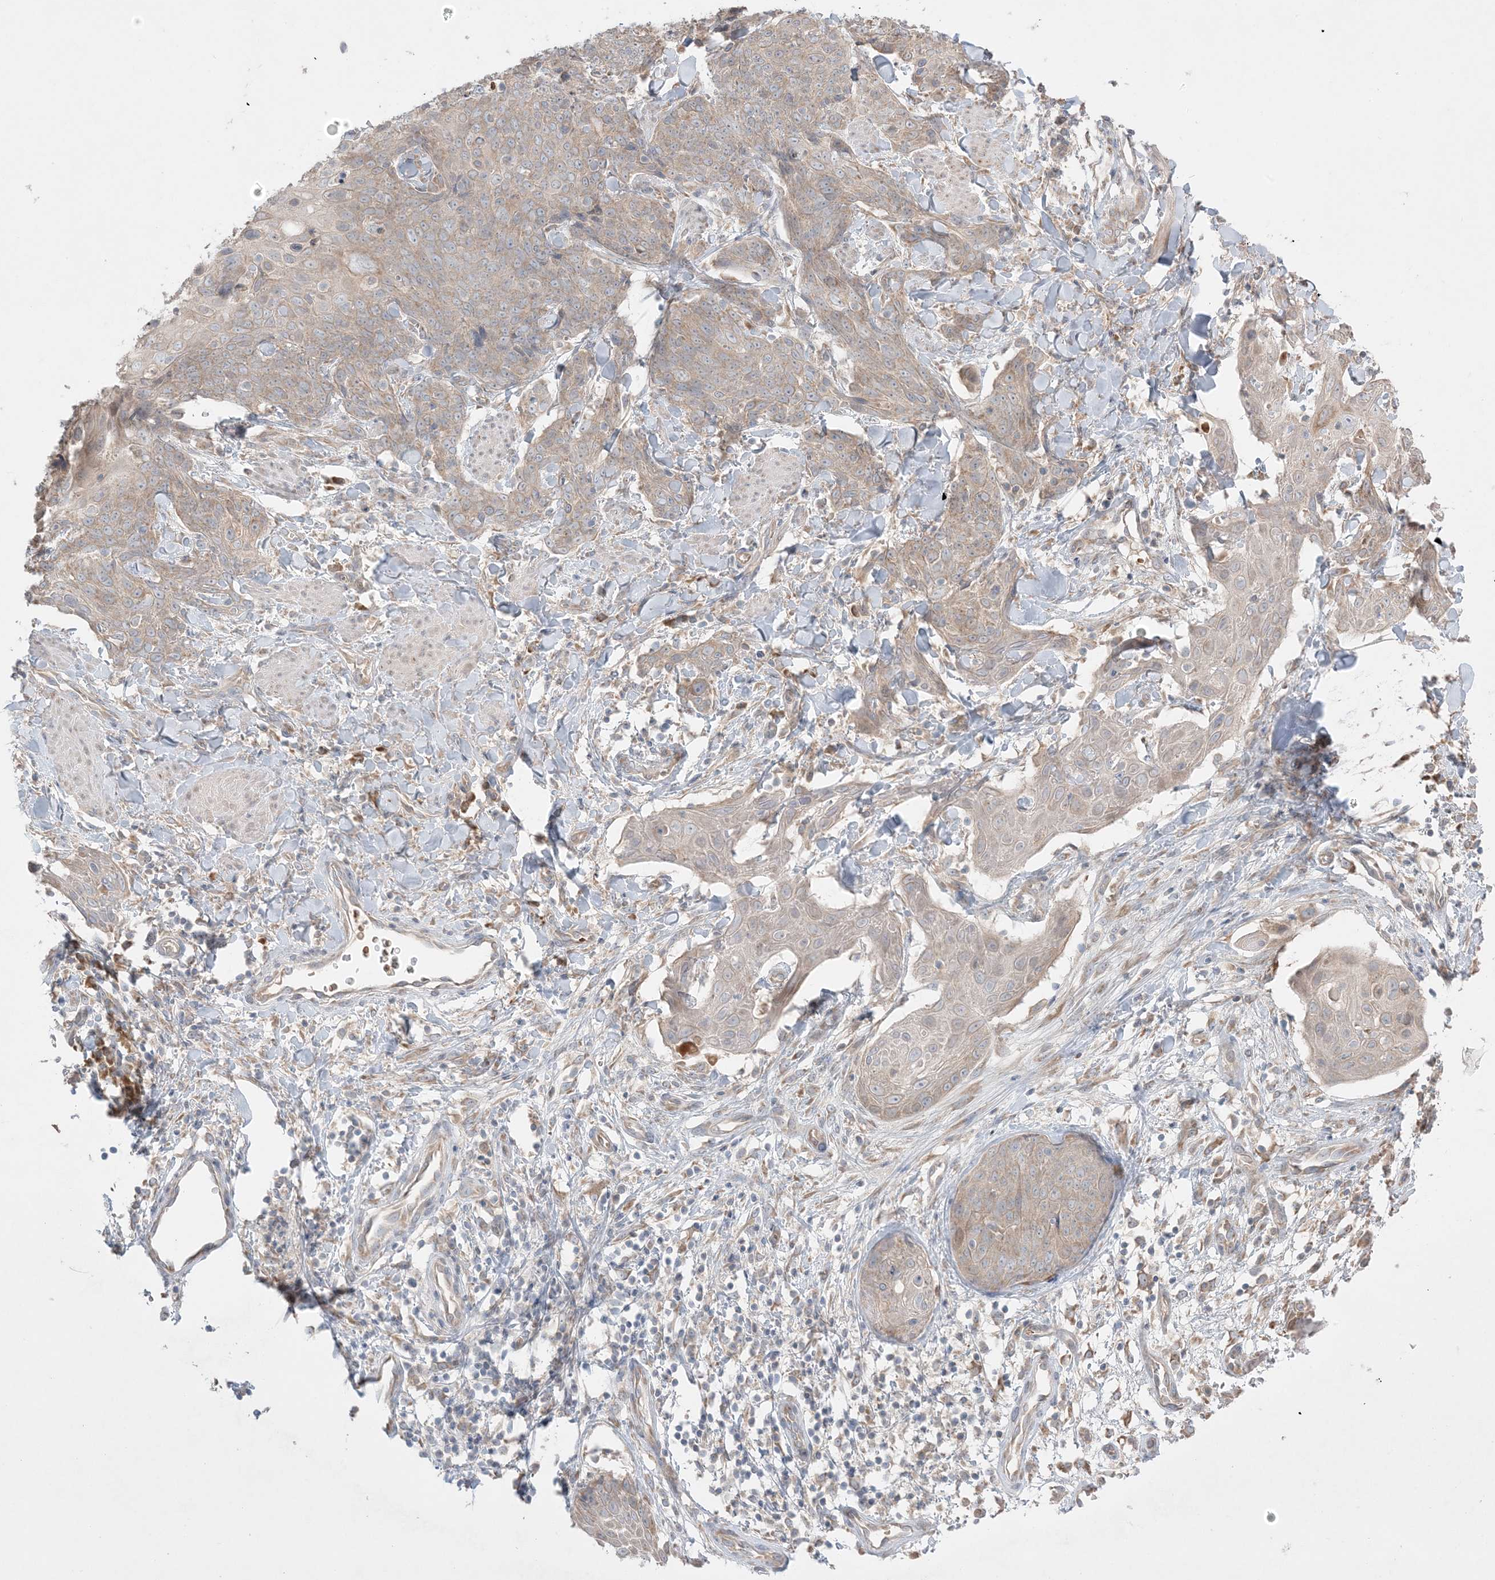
{"staining": {"intensity": "weak", "quantity": "25%-75%", "location": "cytoplasmic/membranous"}, "tissue": "skin cancer", "cell_type": "Tumor cells", "image_type": "cancer", "snomed": [{"axis": "morphology", "description": "Squamous cell carcinoma, NOS"}, {"axis": "topography", "description": "Skin"}, {"axis": "topography", "description": "Vulva"}], "caption": "Tumor cells demonstrate weak cytoplasmic/membranous expression in approximately 25%-75% of cells in skin cancer (squamous cell carcinoma).", "gene": "MMGT1", "patient": {"sex": "female", "age": 85}}